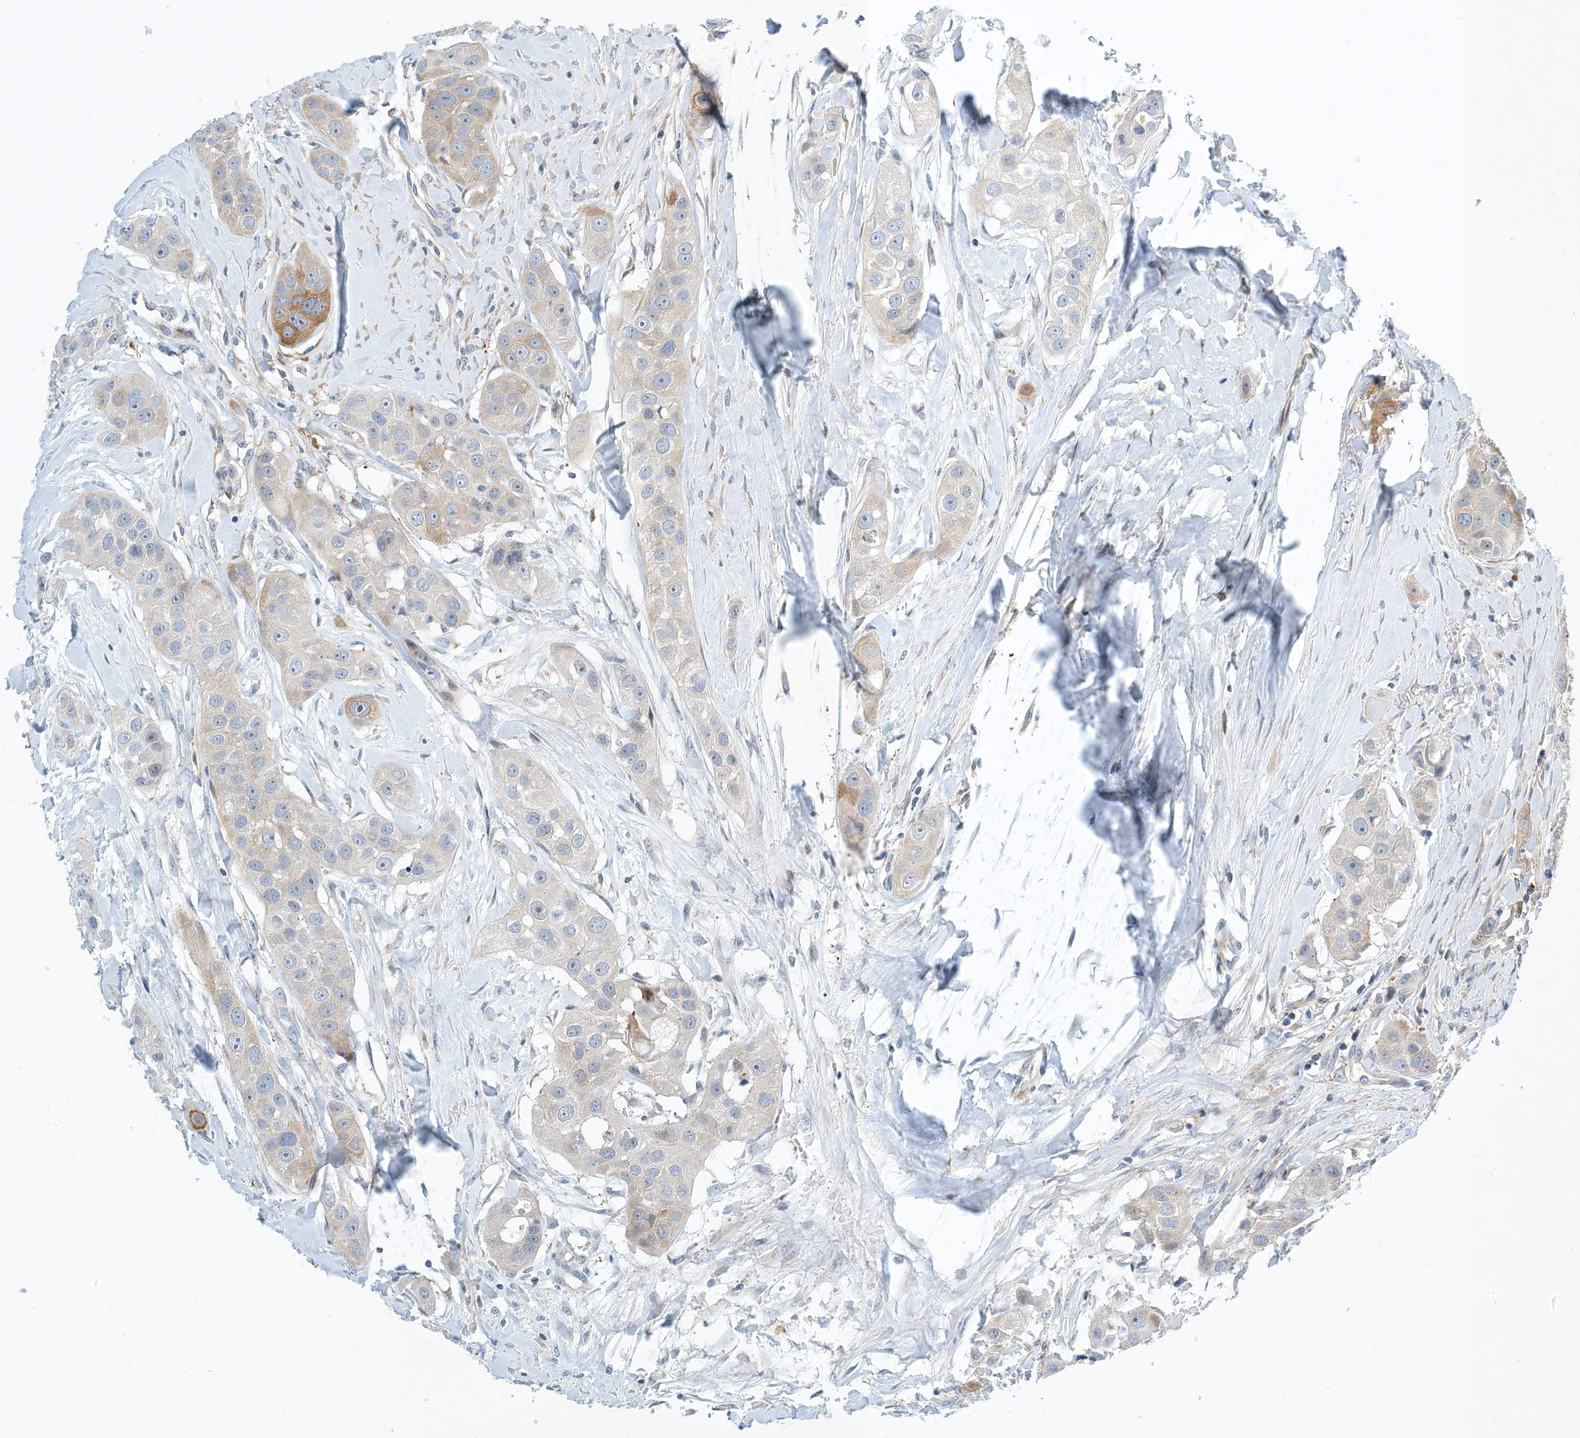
{"staining": {"intensity": "moderate", "quantity": "<25%", "location": "cytoplasmic/membranous"}, "tissue": "head and neck cancer", "cell_type": "Tumor cells", "image_type": "cancer", "snomed": [{"axis": "morphology", "description": "Normal tissue, NOS"}, {"axis": "morphology", "description": "Squamous cell carcinoma, NOS"}, {"axis": "topography", "description": "Skeletal muscle"}, {"axis": "topography", "description": "Head-Neck"}], "caption": "Head and neck cancer (squamous cell carcinoma) stained with immunohistochemistry displays moderate cytoplasmic/membranous expression in approximately <25% of tumor cells. Immunohistochemistry (ihc) stains the protein in brown and the nuclei are stained blue.", "gene": "PCDHA2", "patient": {"sex": "male", "age": 51}}